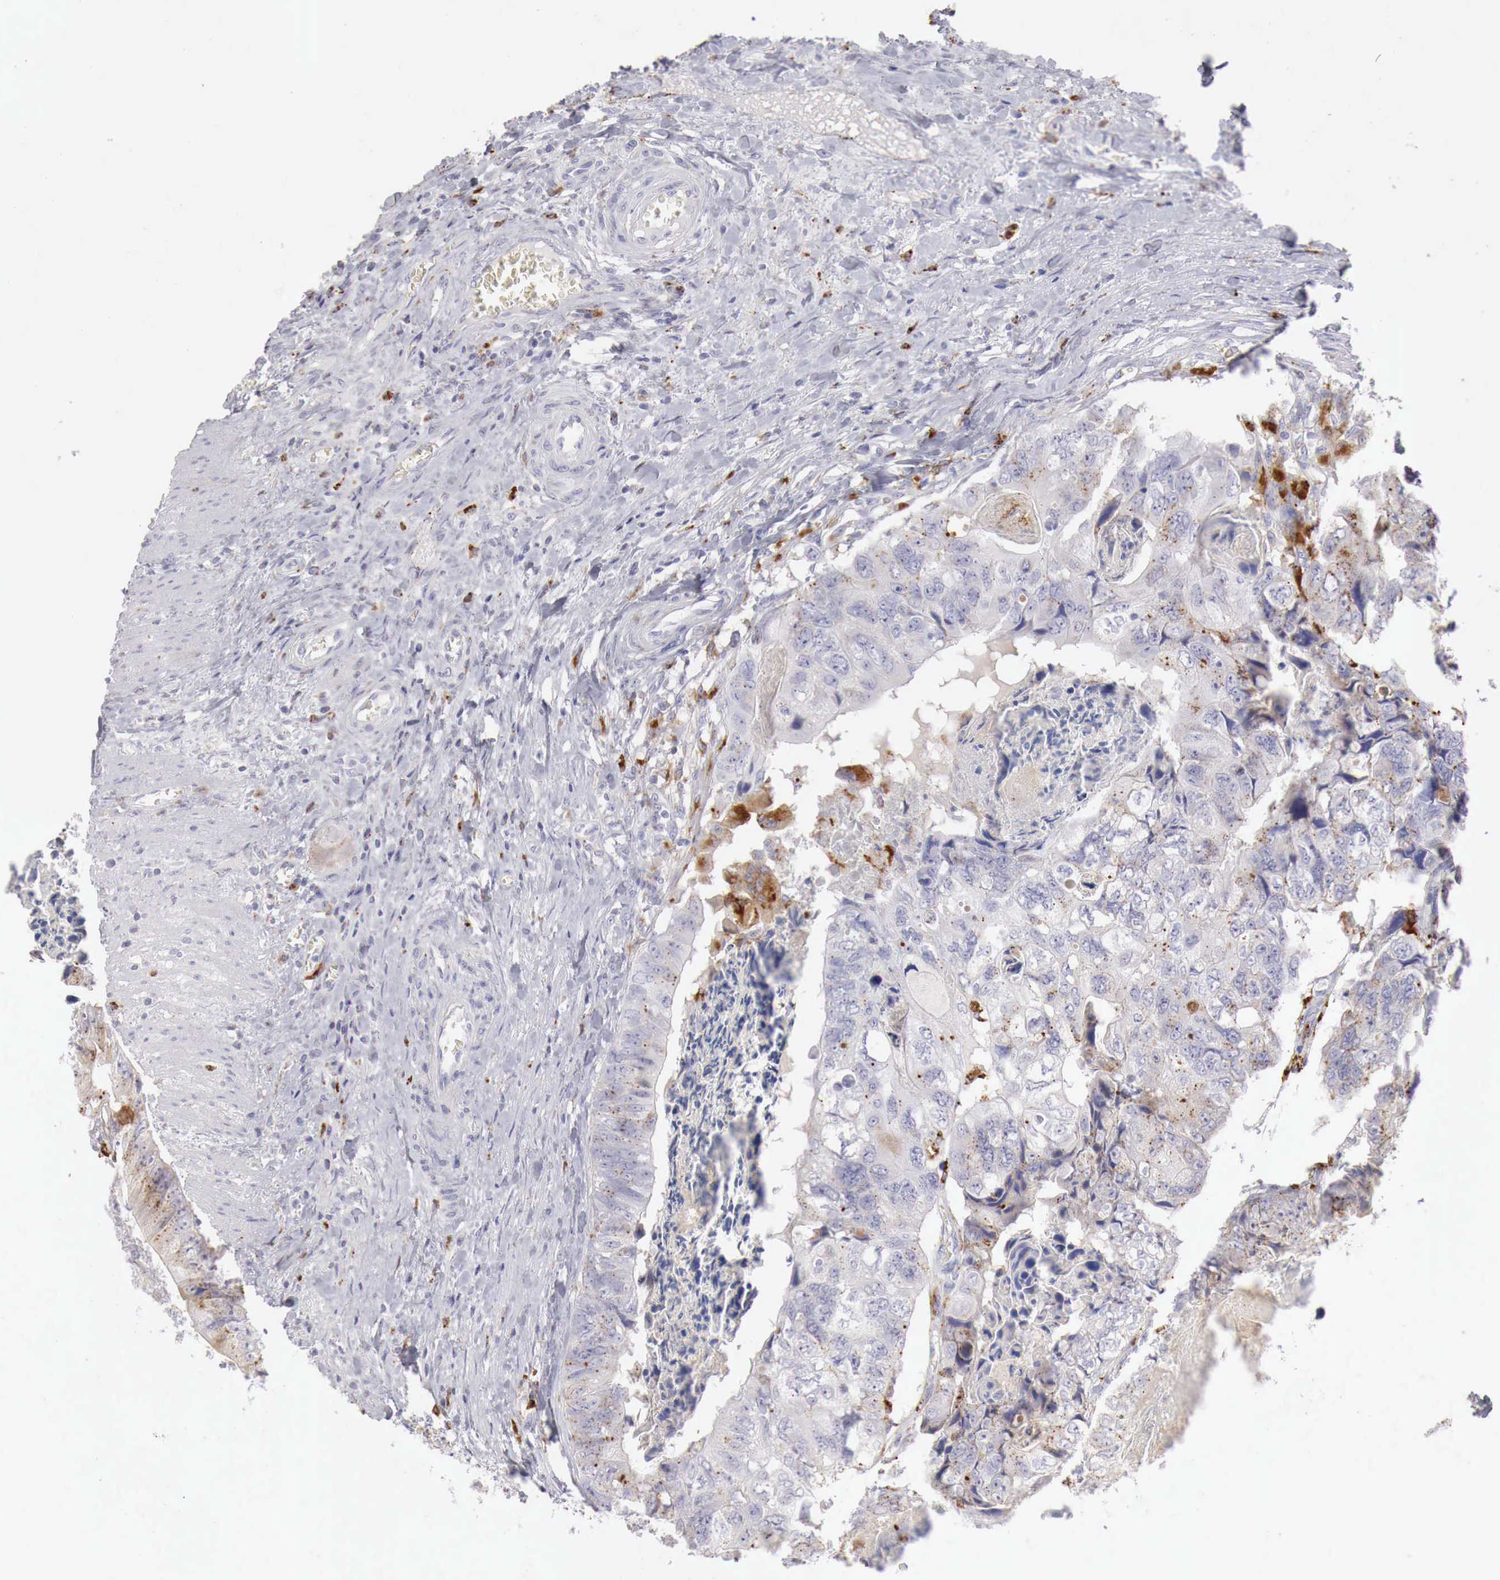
{"staining": {"intensity": "moderate", "quantity": "25%-75%", "location": "cytoplasmic/membranous"}, "tissue": "colorectal cancer", "cell_type": "Tumor cells", "image_type": "cancer", "snomed": [{"axis": "morphology", "description": "Adenocarcinoma, NOS"}, {"axis": "topography", "description": "Rectum"}], "caption": "Colorectal cancer (adenocarcinoma) stained with immunohistochemistry (IHC) demonstrates moderate cytoplasmic/membranous expression in approximately 25%-75% of tumor cells.", "gene": "GLA", "patient": {"sex": "female", "age": 82}}